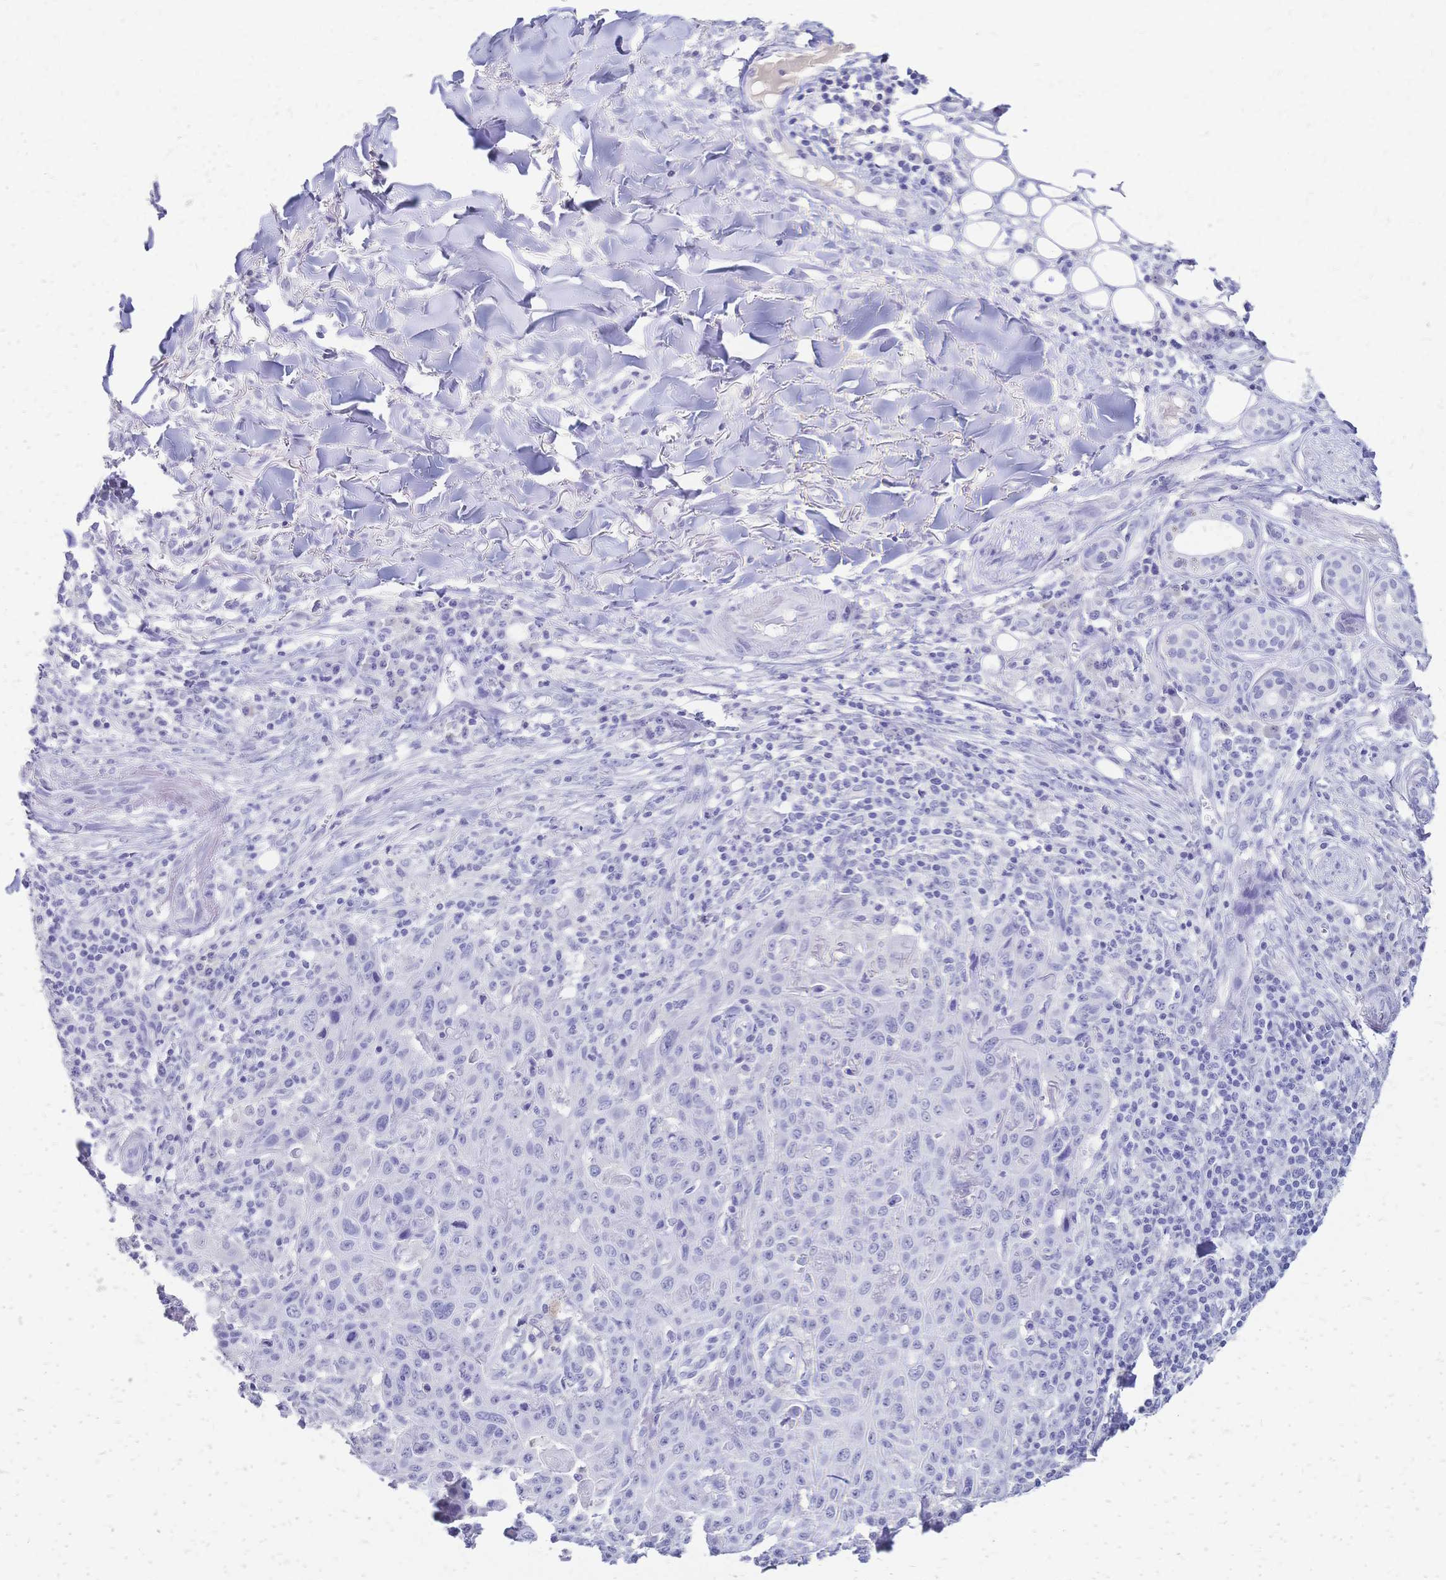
{"staining": {"intensity": "negative", "quantity": "none", "location": "none"}, "tissue": "skin cancer", "cell_type": "Tumor cells", "image_type": "cancer", "snomed": [{"axis": "morphology", "description": "Squamous cell carcinoma, NOS"}, {"axis": "topography", "description": "Skin"}], "caption": "A photomicrograph of squamous cell carcinoma (skin) stained for a protein shows no brown staining in tumor cells. (DAB IHC, high magnification).", "gene": "FA2H", "patient": {"sex": "male", "age": 75}}